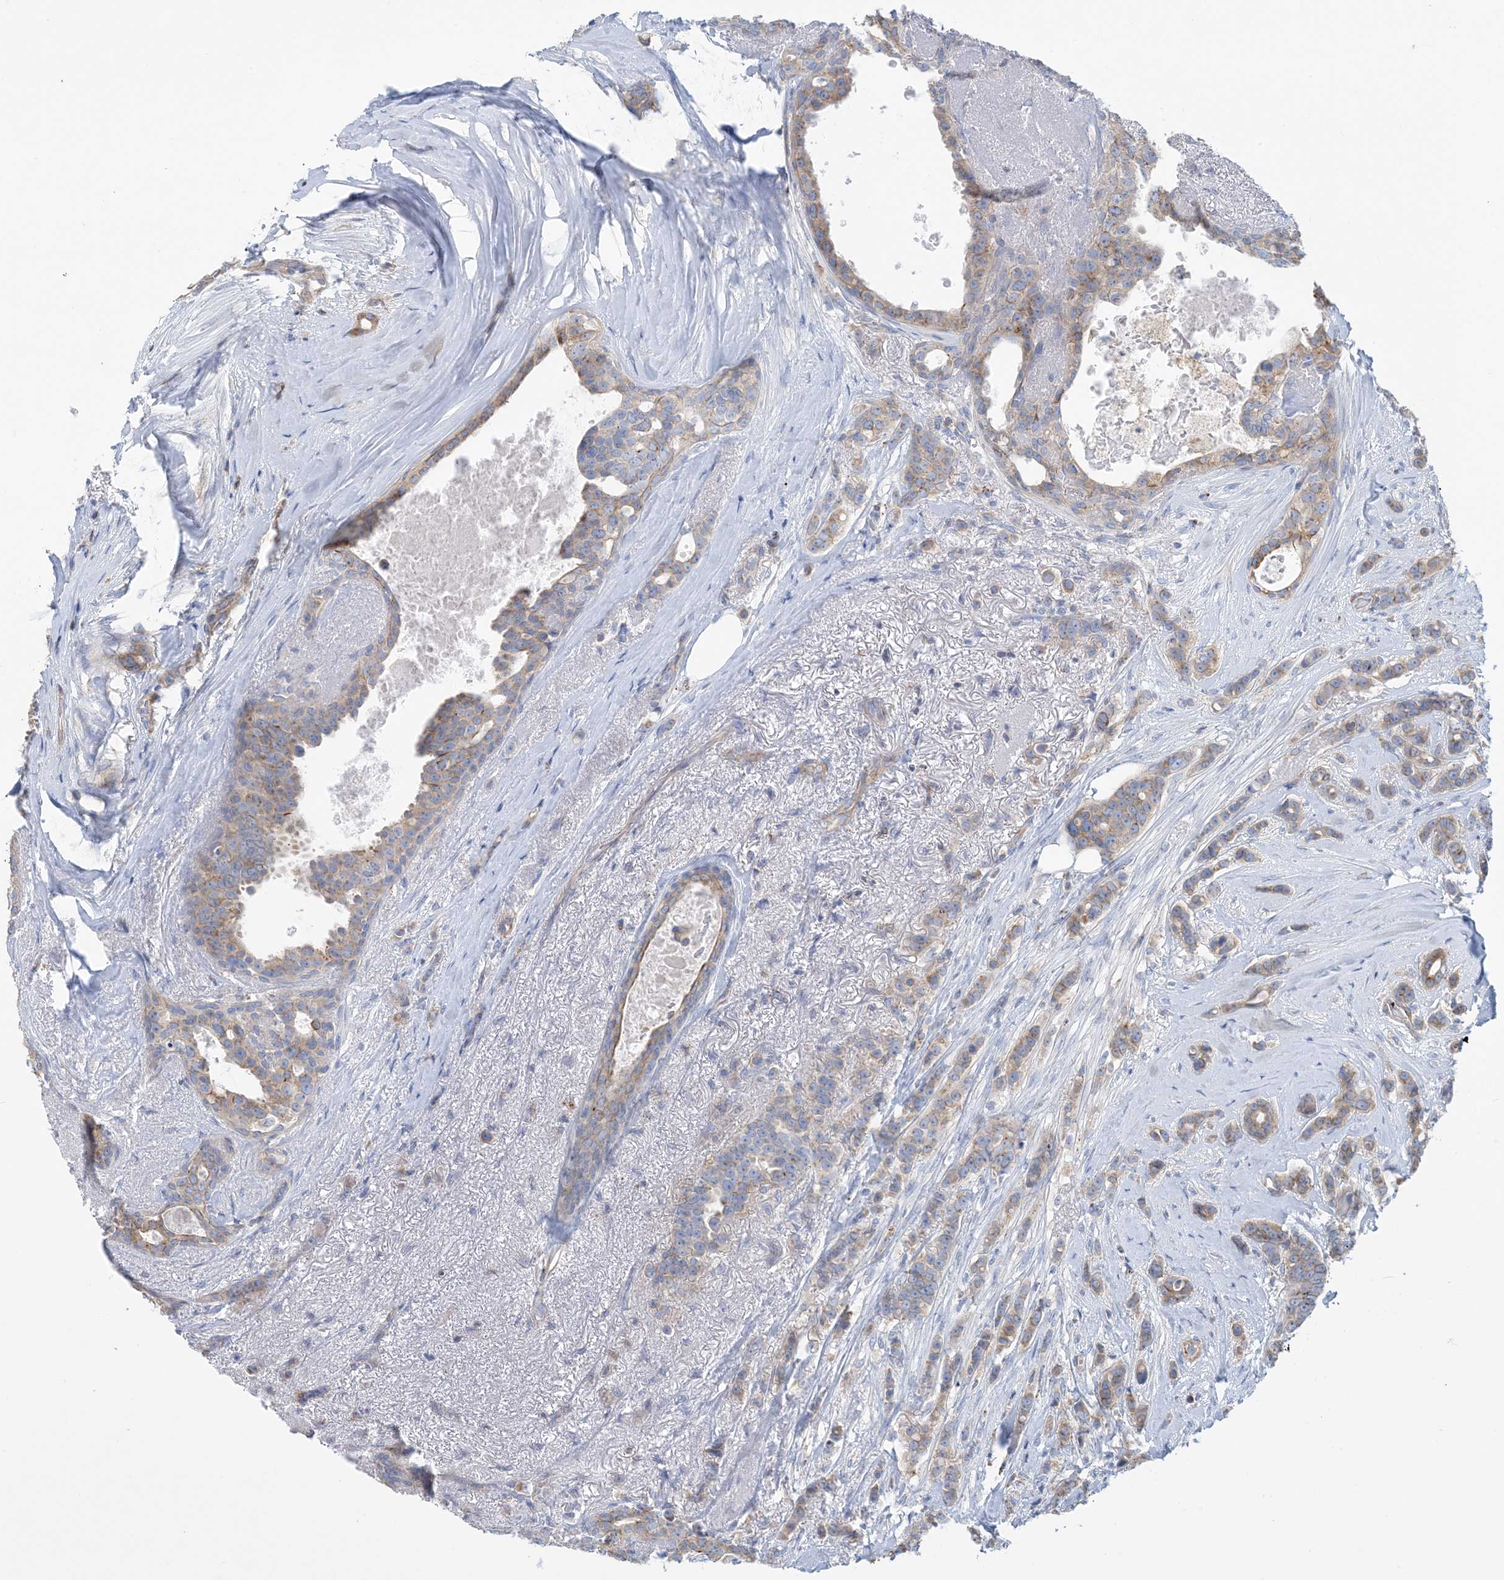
{"staining": {"intensity": "weak", "quantity": "25%-75%", "location": "cytoplasmic/membranous"}, "tissue": "breast cancer", "cell_type": "Tumor cells", "image_type": "cancer", "snomed": [{"axis": "morphology", "description": "Lobular carcinoma"}, {"axis": "topography", "description": "Breast"}], "caption": "Protein expression analysis of lobular carcinoma (breast) displays weak cytoplasmic/membranous staining in about 25%-75% of tumor cells. Nuclei are stained in blue.", "gene": "CALHM5", "patient": {"sex": "female", "age": 51}}